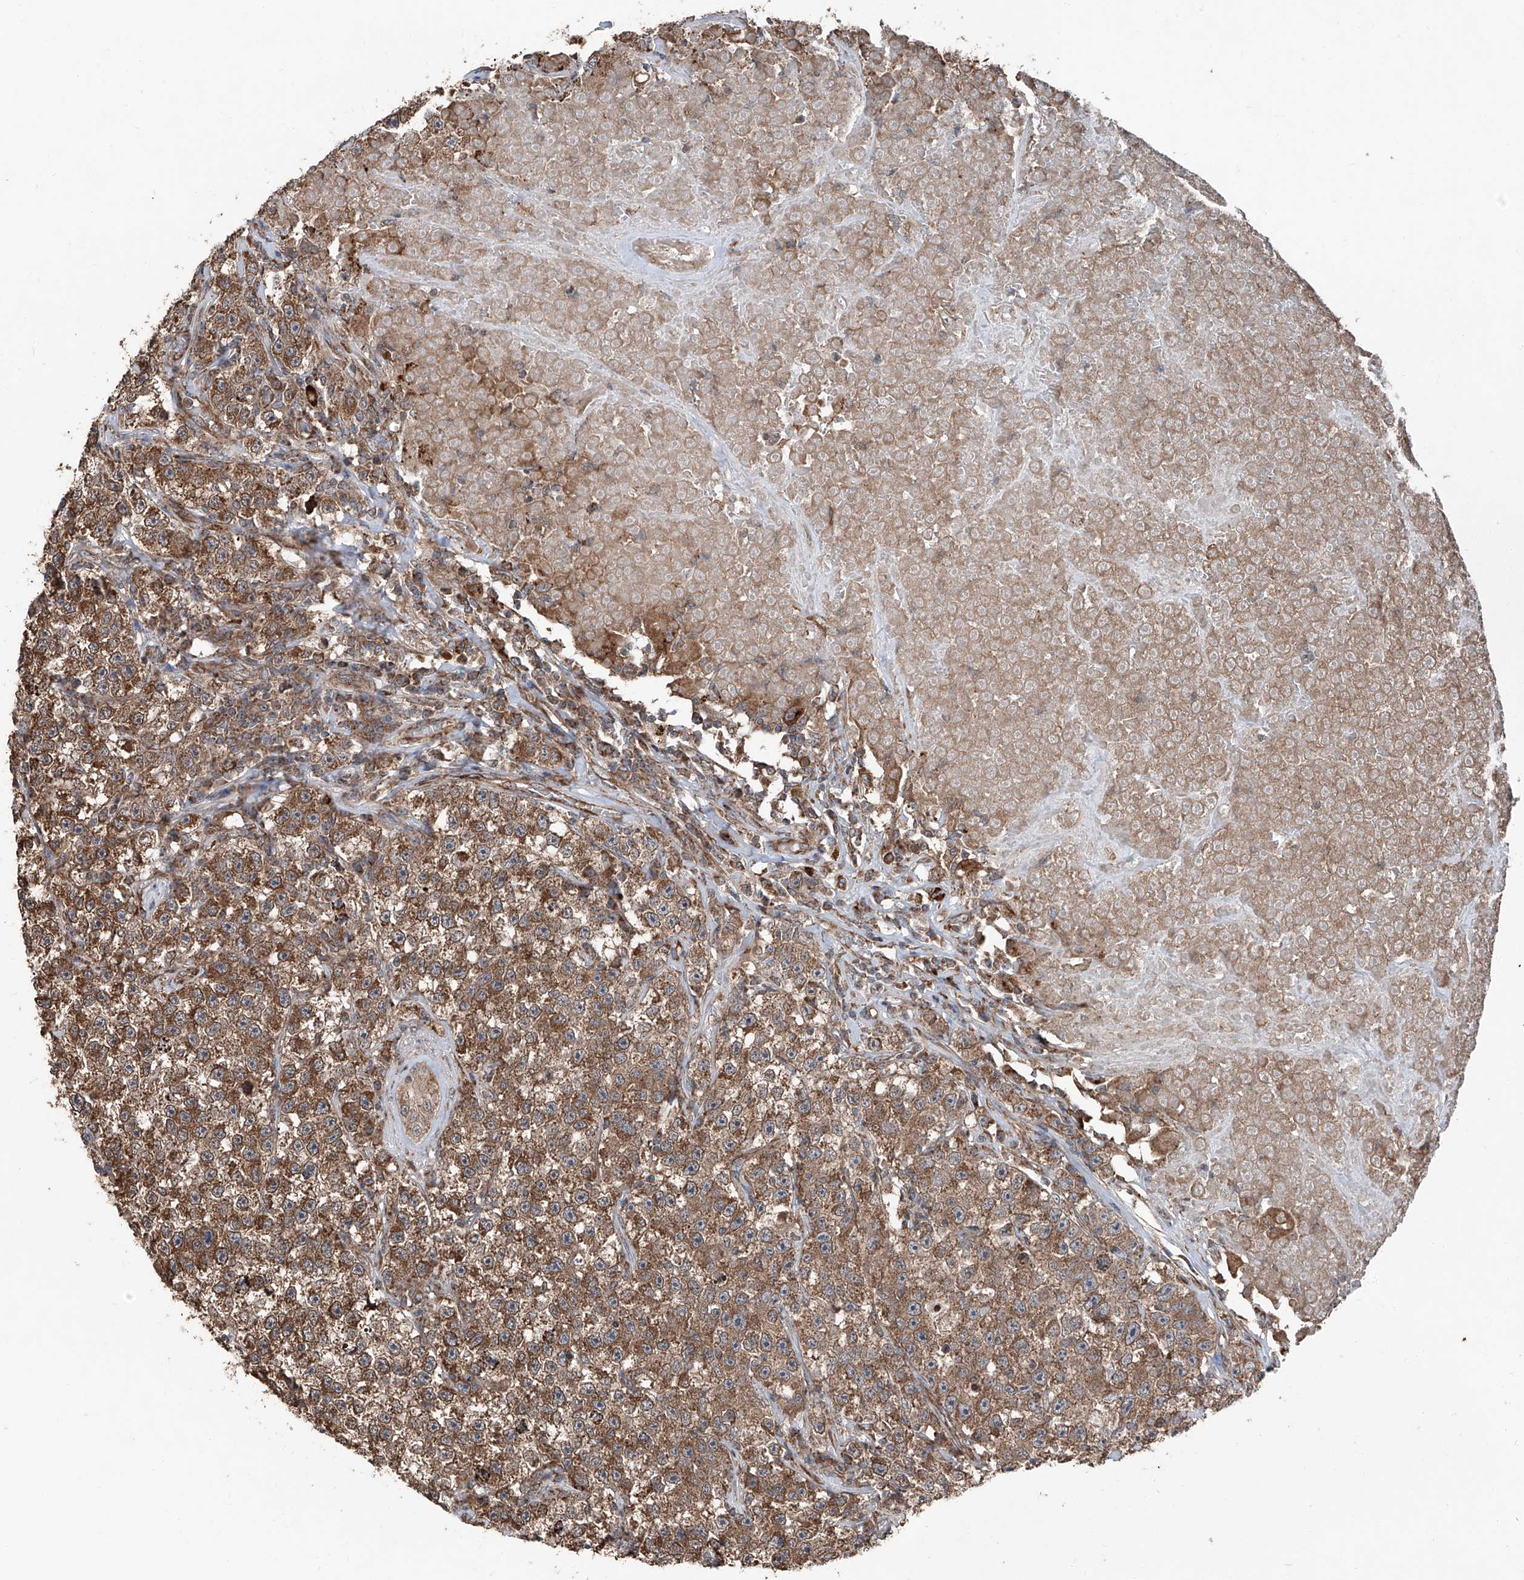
{"staining": {"intensity": "moderate", "quantity": ">75%", "location": "cytoplasmic/membranous"}, "tissue": "testis cancer", "cell_type": "Tumor cells", "image_type": "cancer", "snomed": [{"axis": "morphology", "description": "Seminoma, NOS"}, {"axis": "topography", "description": "Testis"}], "caption": "Immunohistochemistry (IHC) micrograph of neoplastic tissue: seminoma (testis) stained using immunohistochemistry (IHC) reveals medium levels of moderate protein expression localized specifically in the cytoplasmic/membranous of tumor cells, appearing as a cytoplasmic/membranous brown color.", "gene": "LIMK1", "patient": {"sex": "male", "age": 22}}